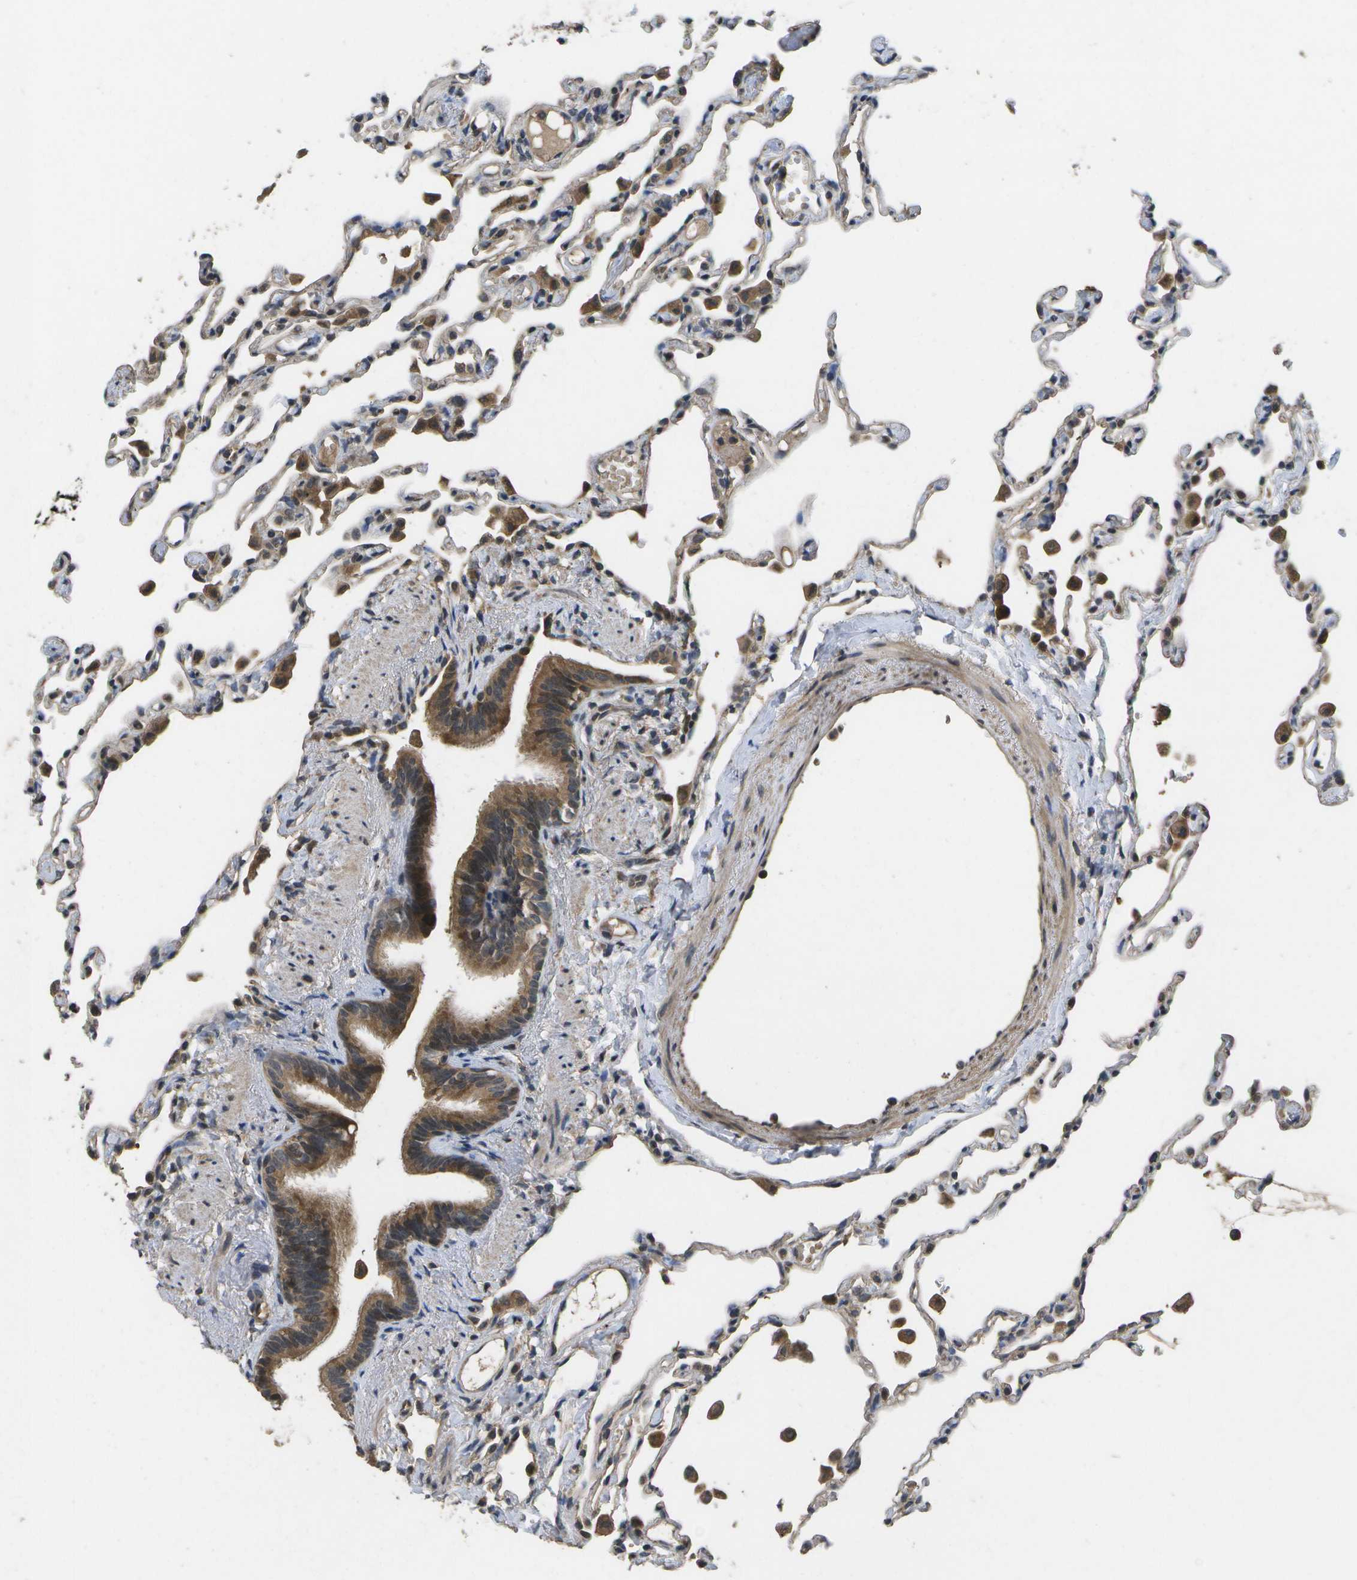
{"staining": {"intensity": "weak", "quantity": "<25%", "location": "cytoplasmic/membranous"}, "tissue": "lung", "cell_type": "Alveolar cells", "image_type": "normal", "snomed": [{"axis": "morphology", "description": "Normal tissue, NOS"}, {"axis": "topography", "description": "Lung"}], "caption": "Immunohistochemistry image of unremarkable lung: human lung stained with DAB shows no significant protein expression in alveolar cells.", "gene": "ALAS1", "patient": {"sex": "female", "age": 49}}